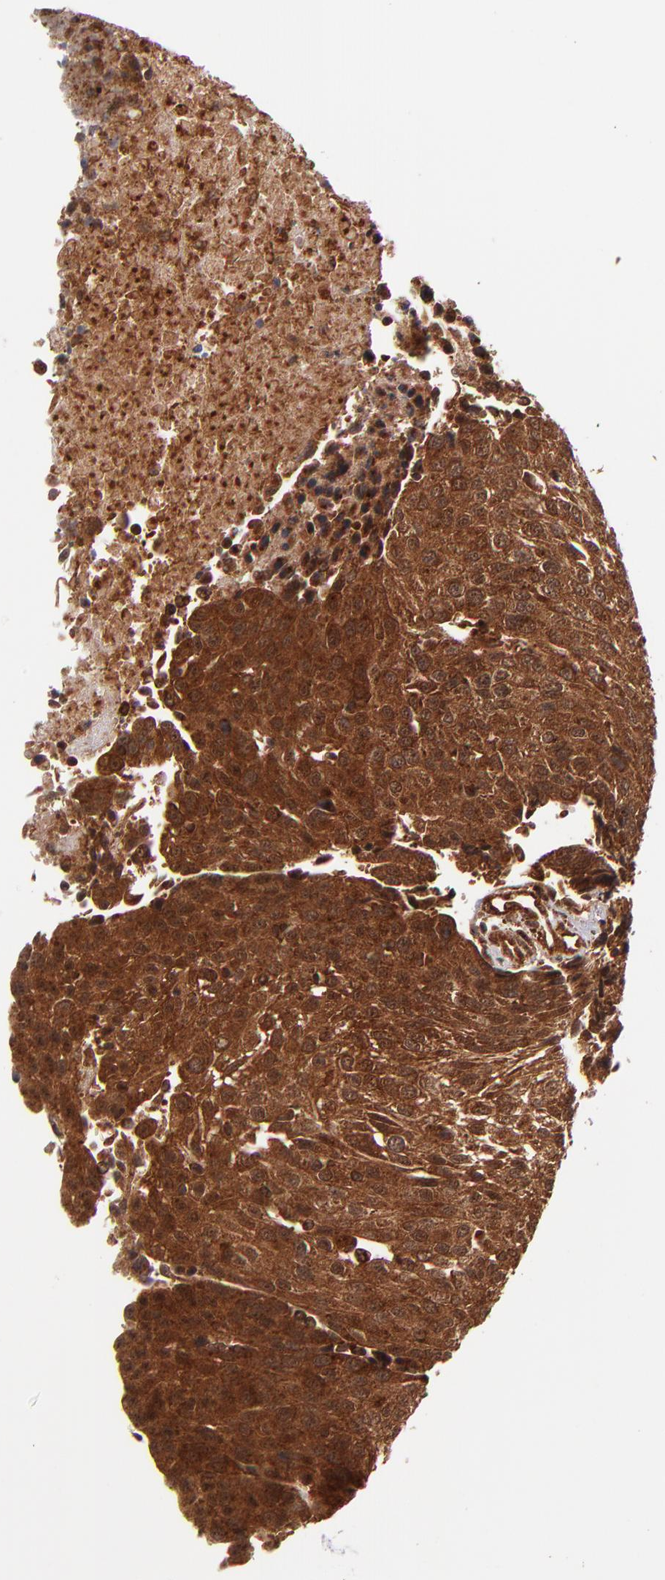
{"staining": {"intensity": "strong", "quantity": ">75%", "location": "cytoplasmic/membranous,nuclear"}, "tissue": "urothelial cancer", "cell_type": "Tumor cells", "image_type": "cancer", "snomed": [{"axis": "morphology", "description": "Urothelial carcinoma, High grade"}, {"axis": "topography", "description": "Urinary bladder"}], "caption": "Strong cytoplasmic/membranous and nuclear protein positivity is present in about >75% of tumor cells in urothelial carcinoma (high-grade).", "gene": "STX8", "patient": {"sex": "female", "age": 85}}